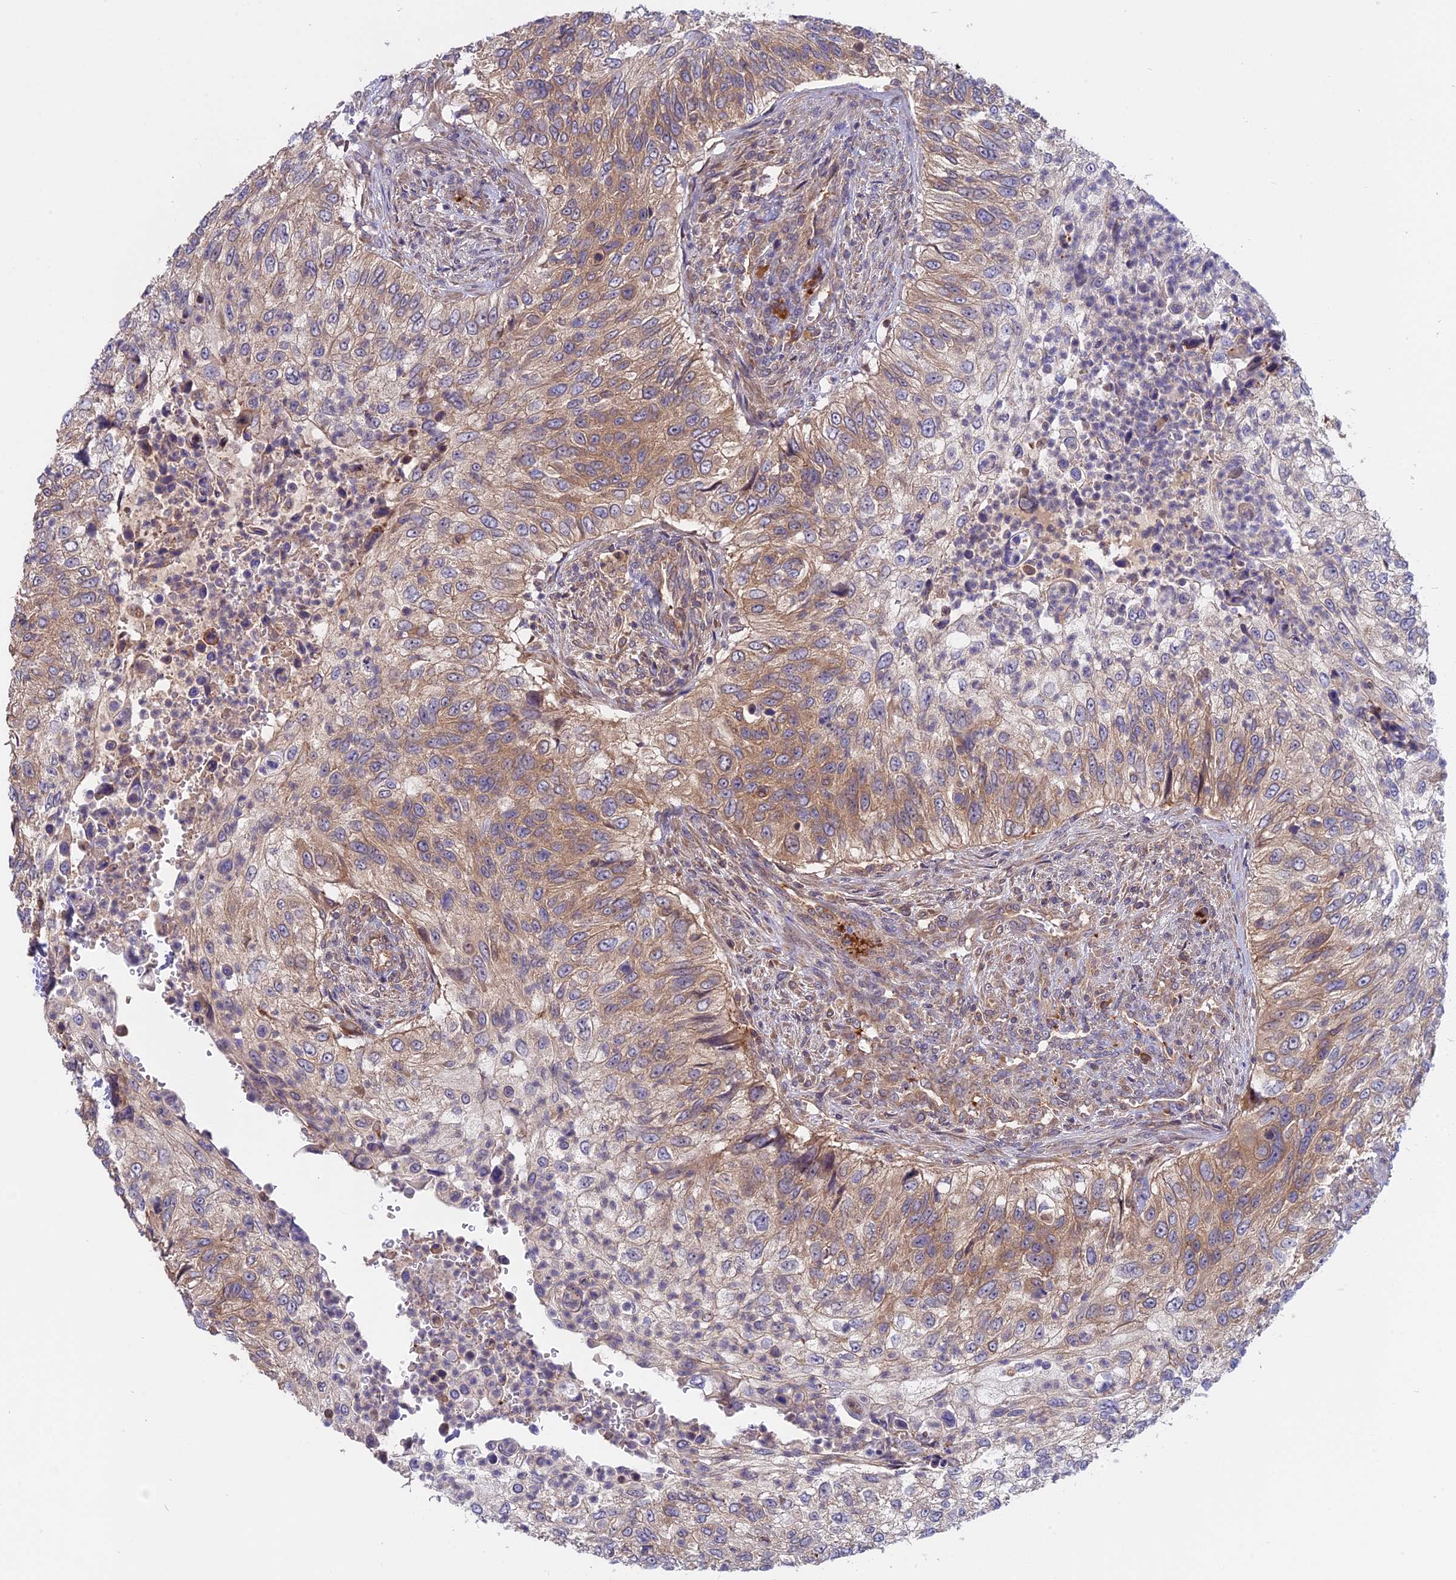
{"staining": {"intensity": "moderate", "quantity": "25%-75%", "location": "cytoplasmic/membranous"}, "tissue": "urothelial cancer", "cell_type": "Tumor cells", "image_type": "cancer", "snomed": [{"axis": "morphology", "description": "Urothelial carcinoma, High grade"}, {"axis": "topography", "description": "Urinary bladder"}], "caption": "High-grade urothelial carcinoma tissue exhibits moderate cytoplasmic/membranous positivity in about 25%-75% of tumor cells, visualized by immunohistochemistry.", "gene": "IL21R", "patient": {"sex": "female", "age": 60}}